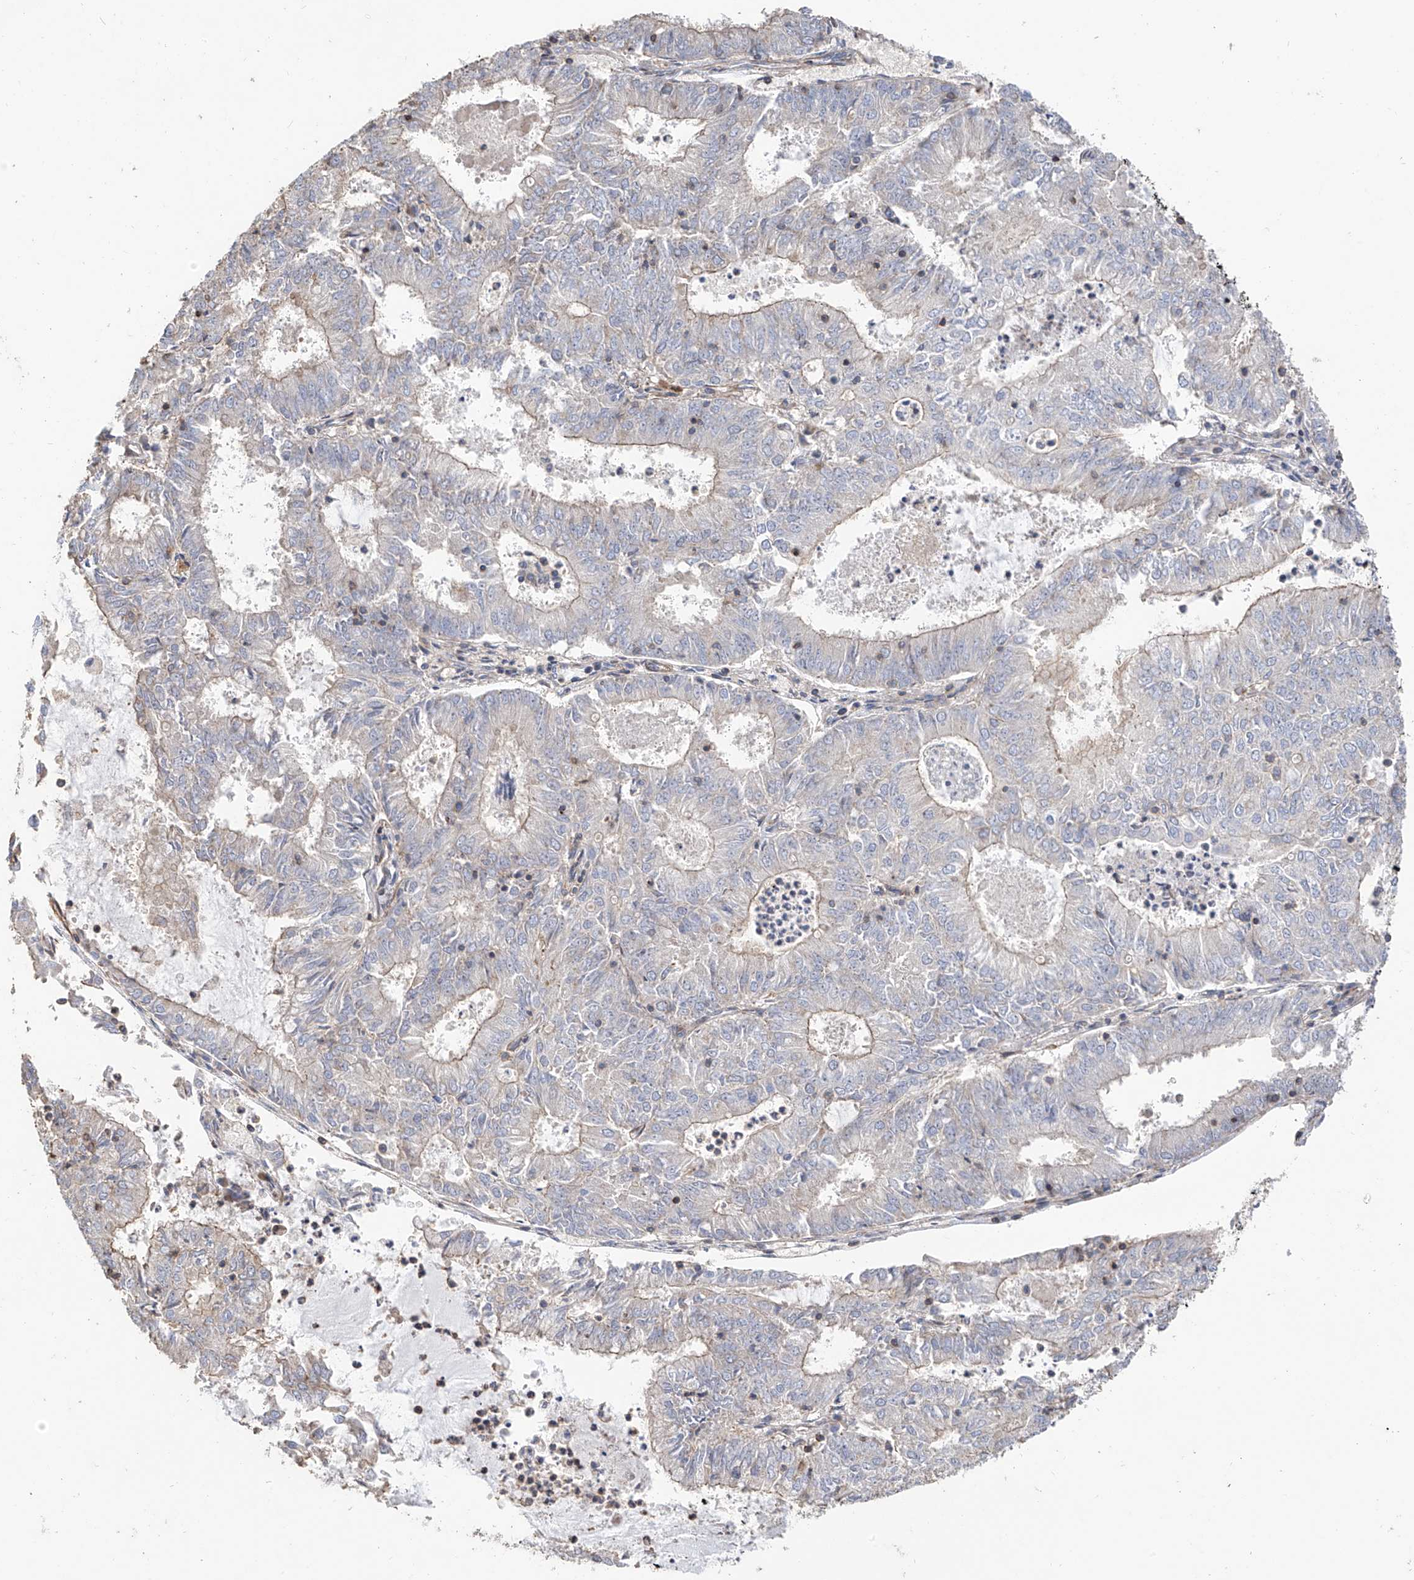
{"staining": {"intensity": "weak", "quantity": "<25%", "location": "cytoplasmic/membranous"}, "tissue": "endometrial cancer", "cell_type": "Tumor cells", "image_type": "cancer", "snomed": [{"axis": "morphology", "description": "Adenocarcinoma, NOS"}, {"axis": "topography", "description": "Endometrium"}], "caption": "The image exhibits no significant expression in tumor cells of adenocarcinoma (endometrial). The staining was performed using DAB (3,3'-diaminobenzidine) to visualize the protein expression in brown, while the nuclei were stained in blue with hematoxylin (Magnification: 20x).", "gene": "SLC43A3", "patient": {"sex": "female", "age": 57}}